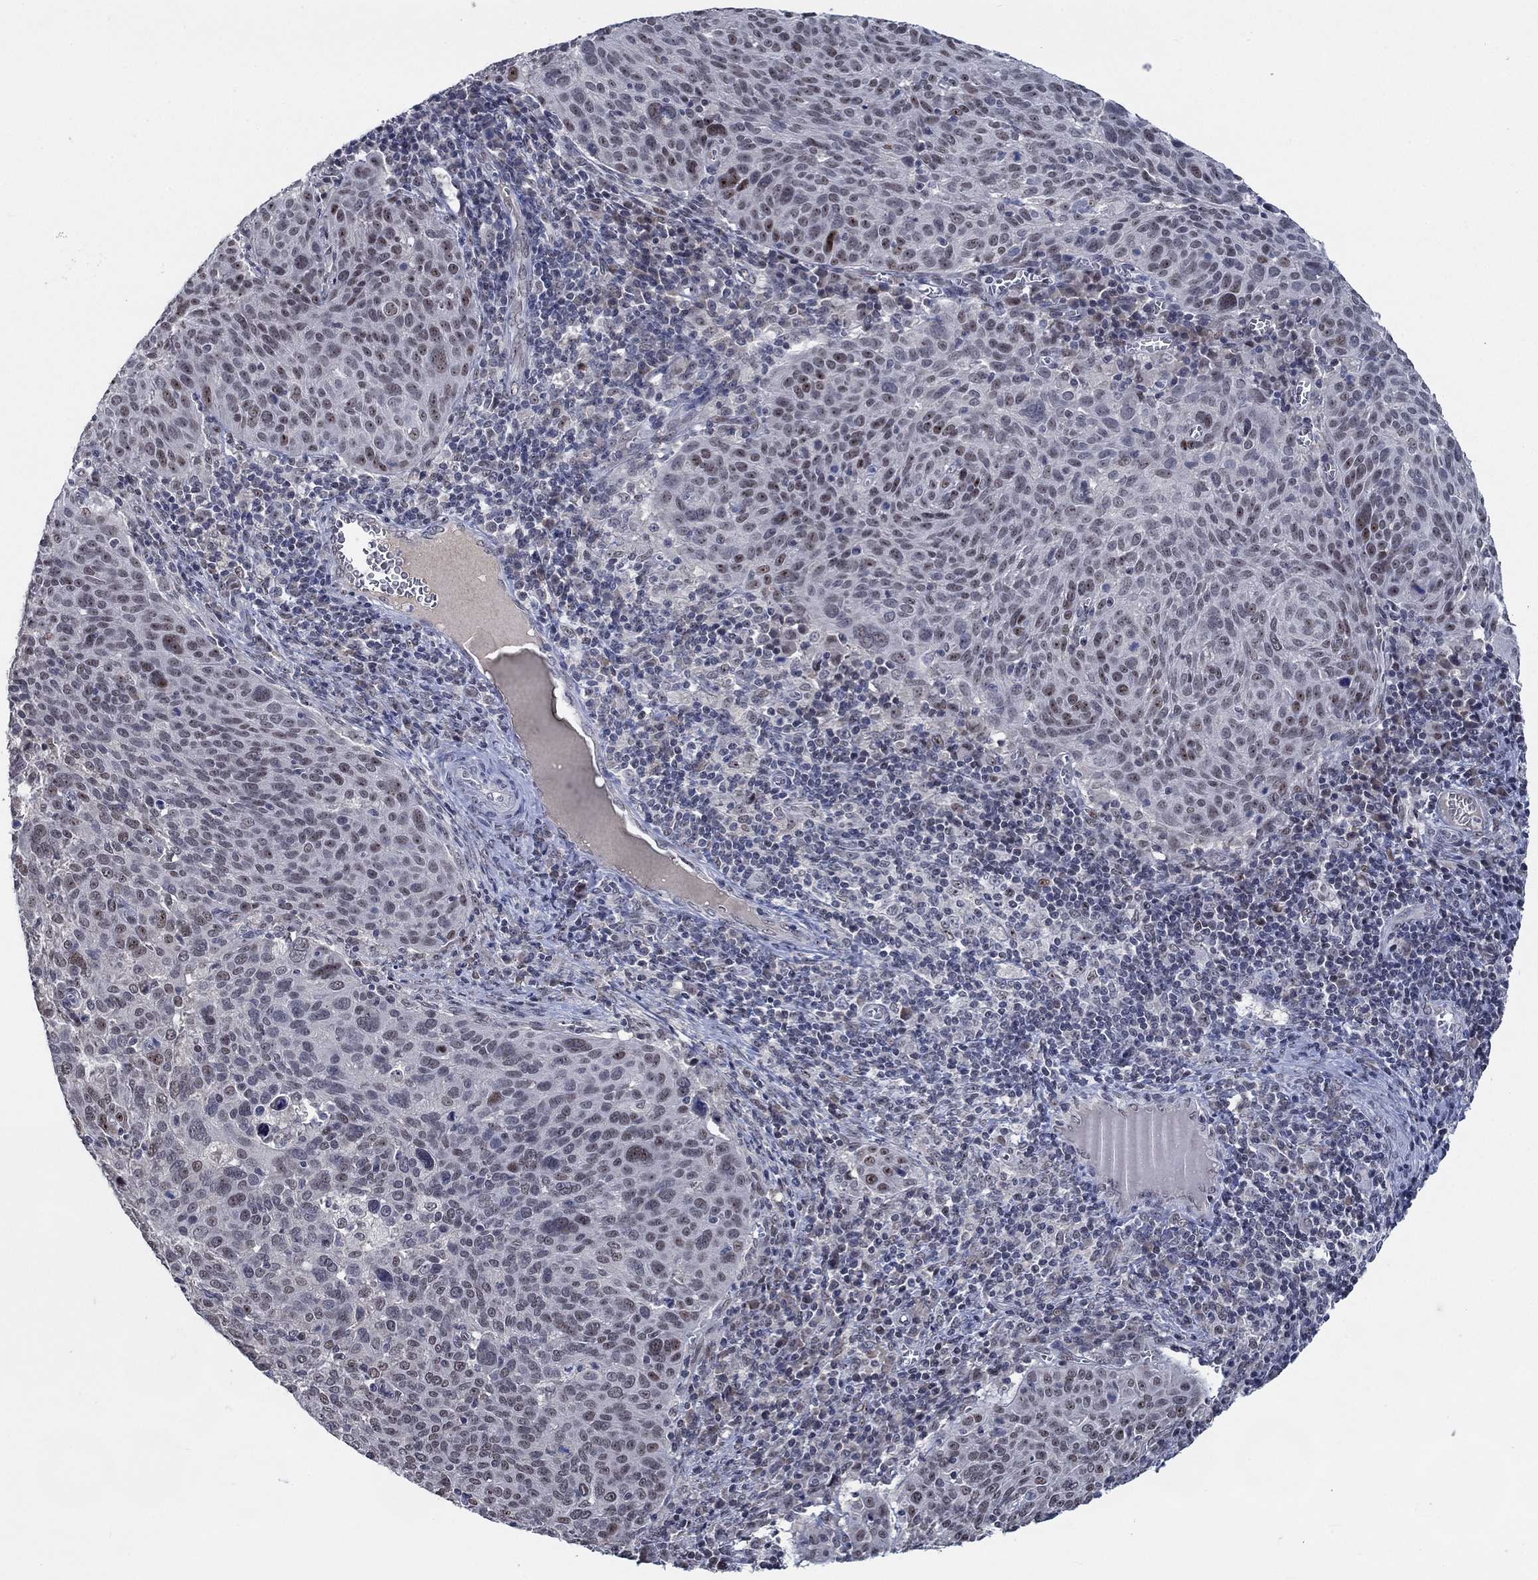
{"staining": {"intensity": "strong", "quantity": "<25%", "location": "nuclear"}, "tissue": "cervical cancer", "cell_type": "Tumor cells", "image_type": "cancer", "snomed": [{"axis": "morphology", "description": "Squamous cell carcinoma, NOS"}, {"axis": "topography", "description": "Cervix"}], "caption": "High-magnification brightfield microscopy of cervical cancer stained with DAB (brown) and counterstained with hematoxylin (blue). tumor cells exhibit strong nuclear staining is identified in about<25% of cells.", "gene": "HTN1", "patient": {"sex": "female", "age": 39}}